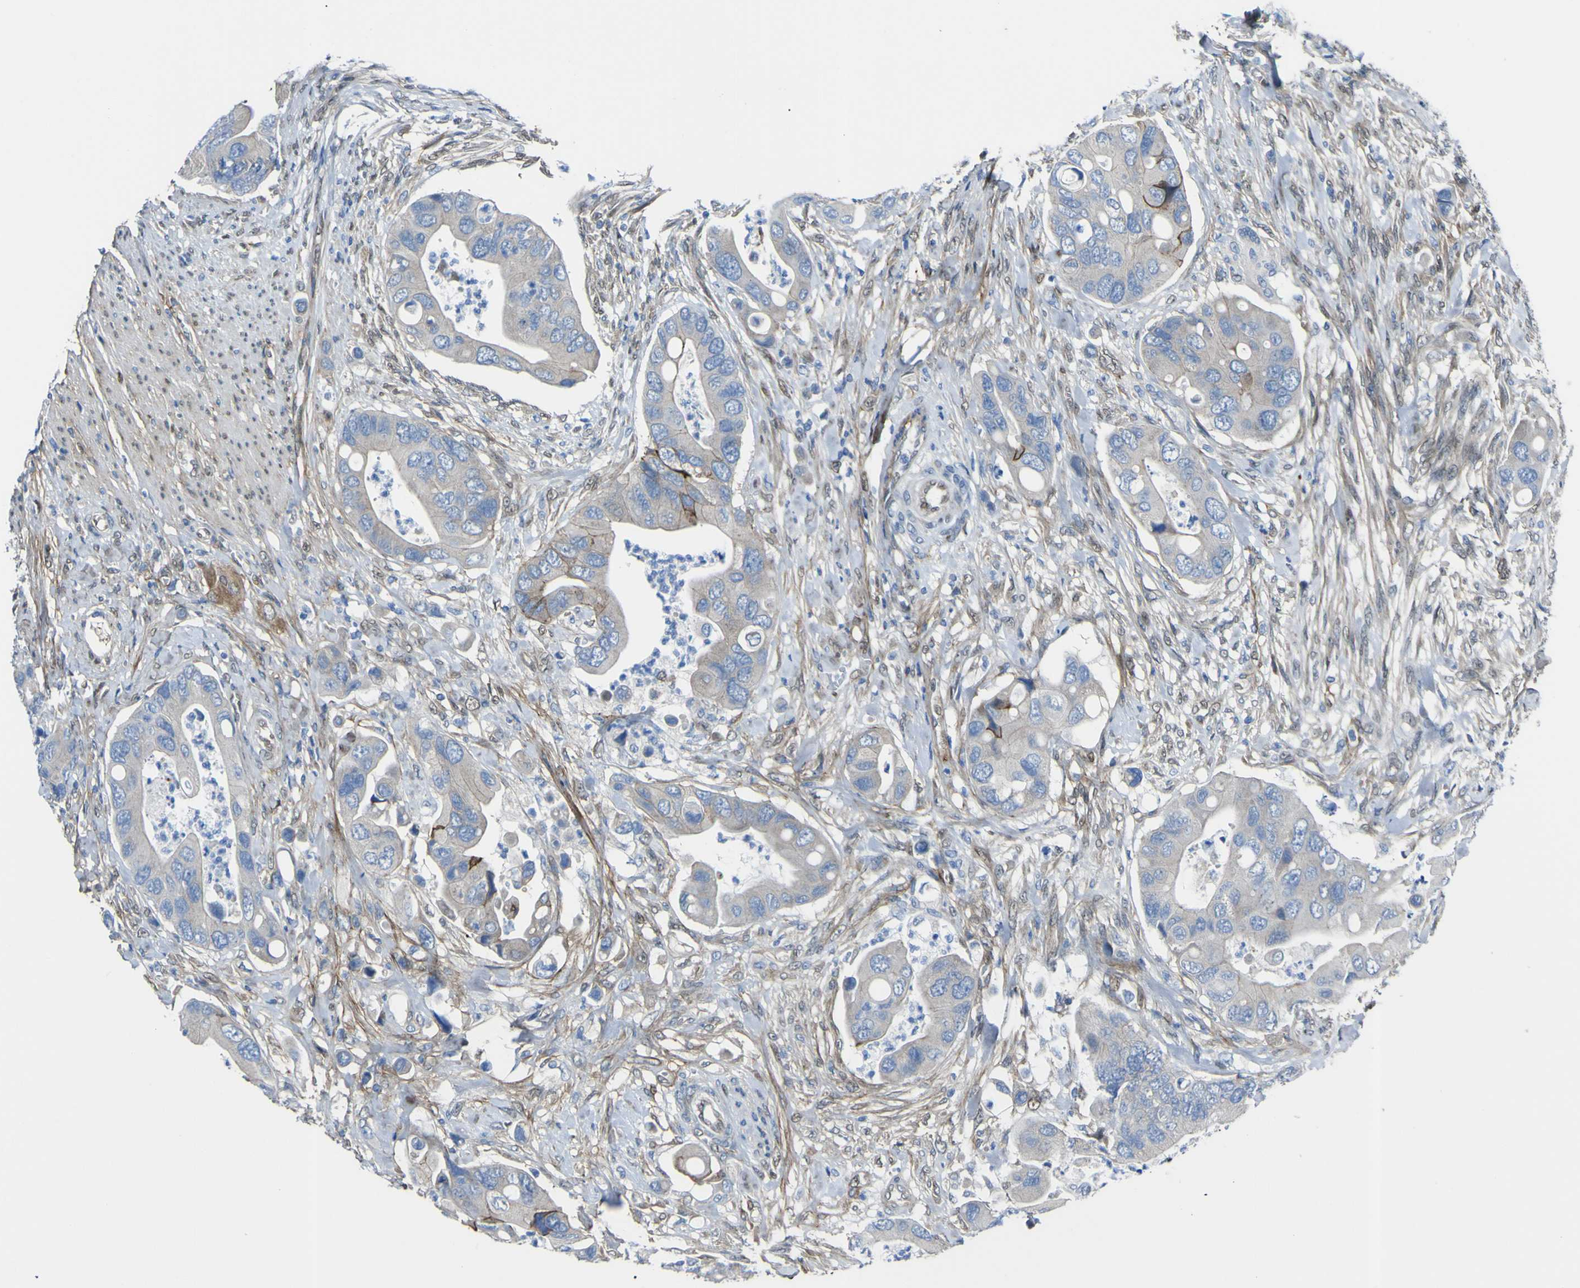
{"staining": {"intensity": "strong", "quantity": "<25%", "location": "cytoplasmic/membranous"}, "tissue": "colorectal cancer", "cell_type": "Tumor cells", "image_type": "cancer", "snomed": [{"axis": "morphology", "description": "Adenocarcinoma, NOS"}, {"axis": "topography", "description": "Rectum"}], "caption": "High-magnification brightfield microscopy of colorectal cancer (adenocarcinoma) stained with DAB (3,3'-diaminobenzidine) (brown) and counterstained with hematoxylin (blue). tumor cells exhibit strong cytoplasmic/membranous staining is present in approximately<25% of cells. The staining was performed using DAB (3,3'-diaminobenzidine), with brown indicating positive protein expression. Nuclei are stained blue with hematoxylin.", "gene": "LRRN1", "patient": {"sex": "female", "age": 57}}